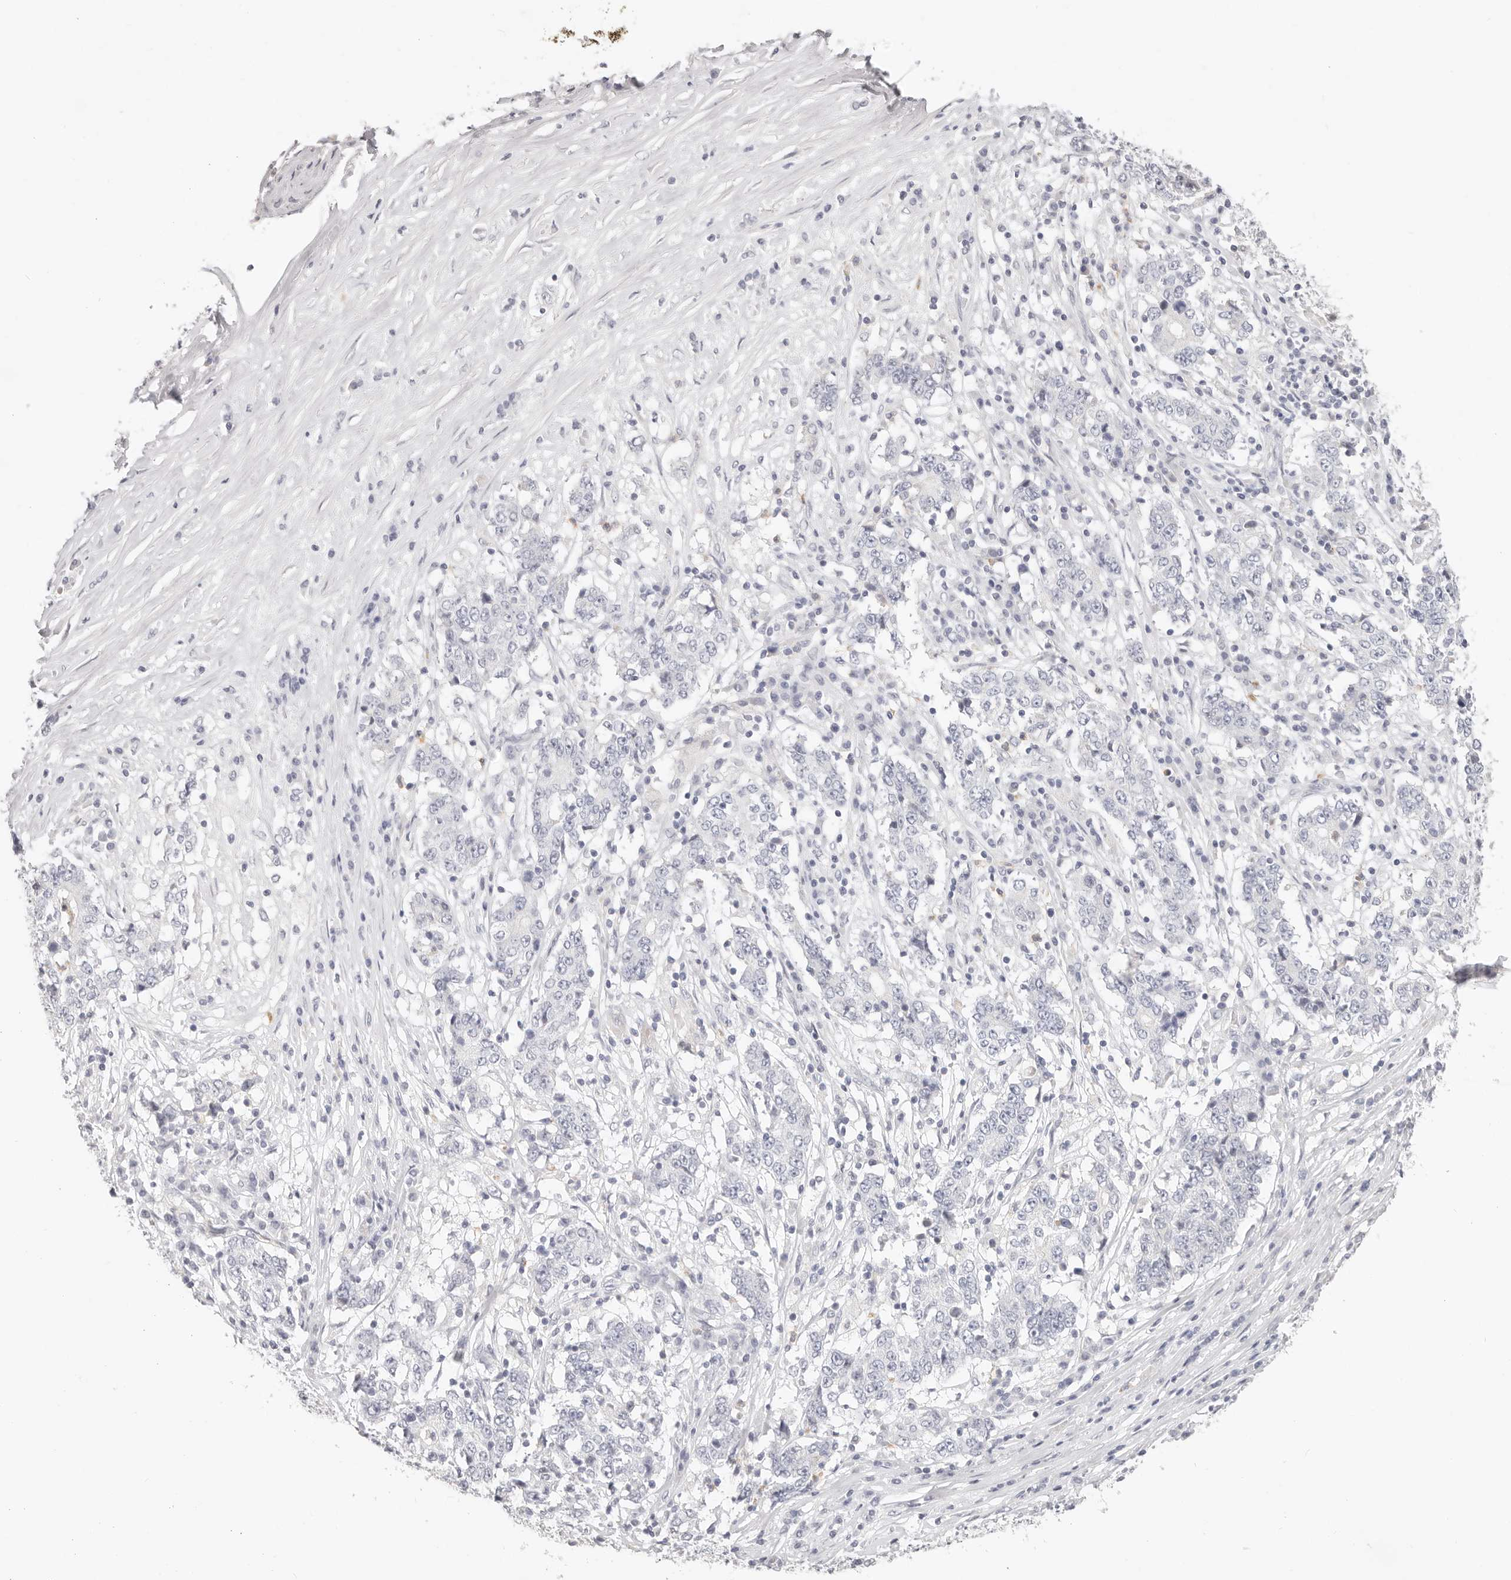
{"staining": {"intensity": "negative", "quantity": "none", "location": "none"}, "tissue": "stomach cancer", "cell_type": "Tumor cells", "image_type": "cancer", "snomed": [{"axis": "morphology", "description": "Adenocarcinoma, NOS"}, {"axis": "topography", "description": "Stomach"}], "caption": "The image shows no significant expression in tumor cells of stomach cancer.", "gene": "ASCL1", "patient": {"sex": "male", "age": 59}}